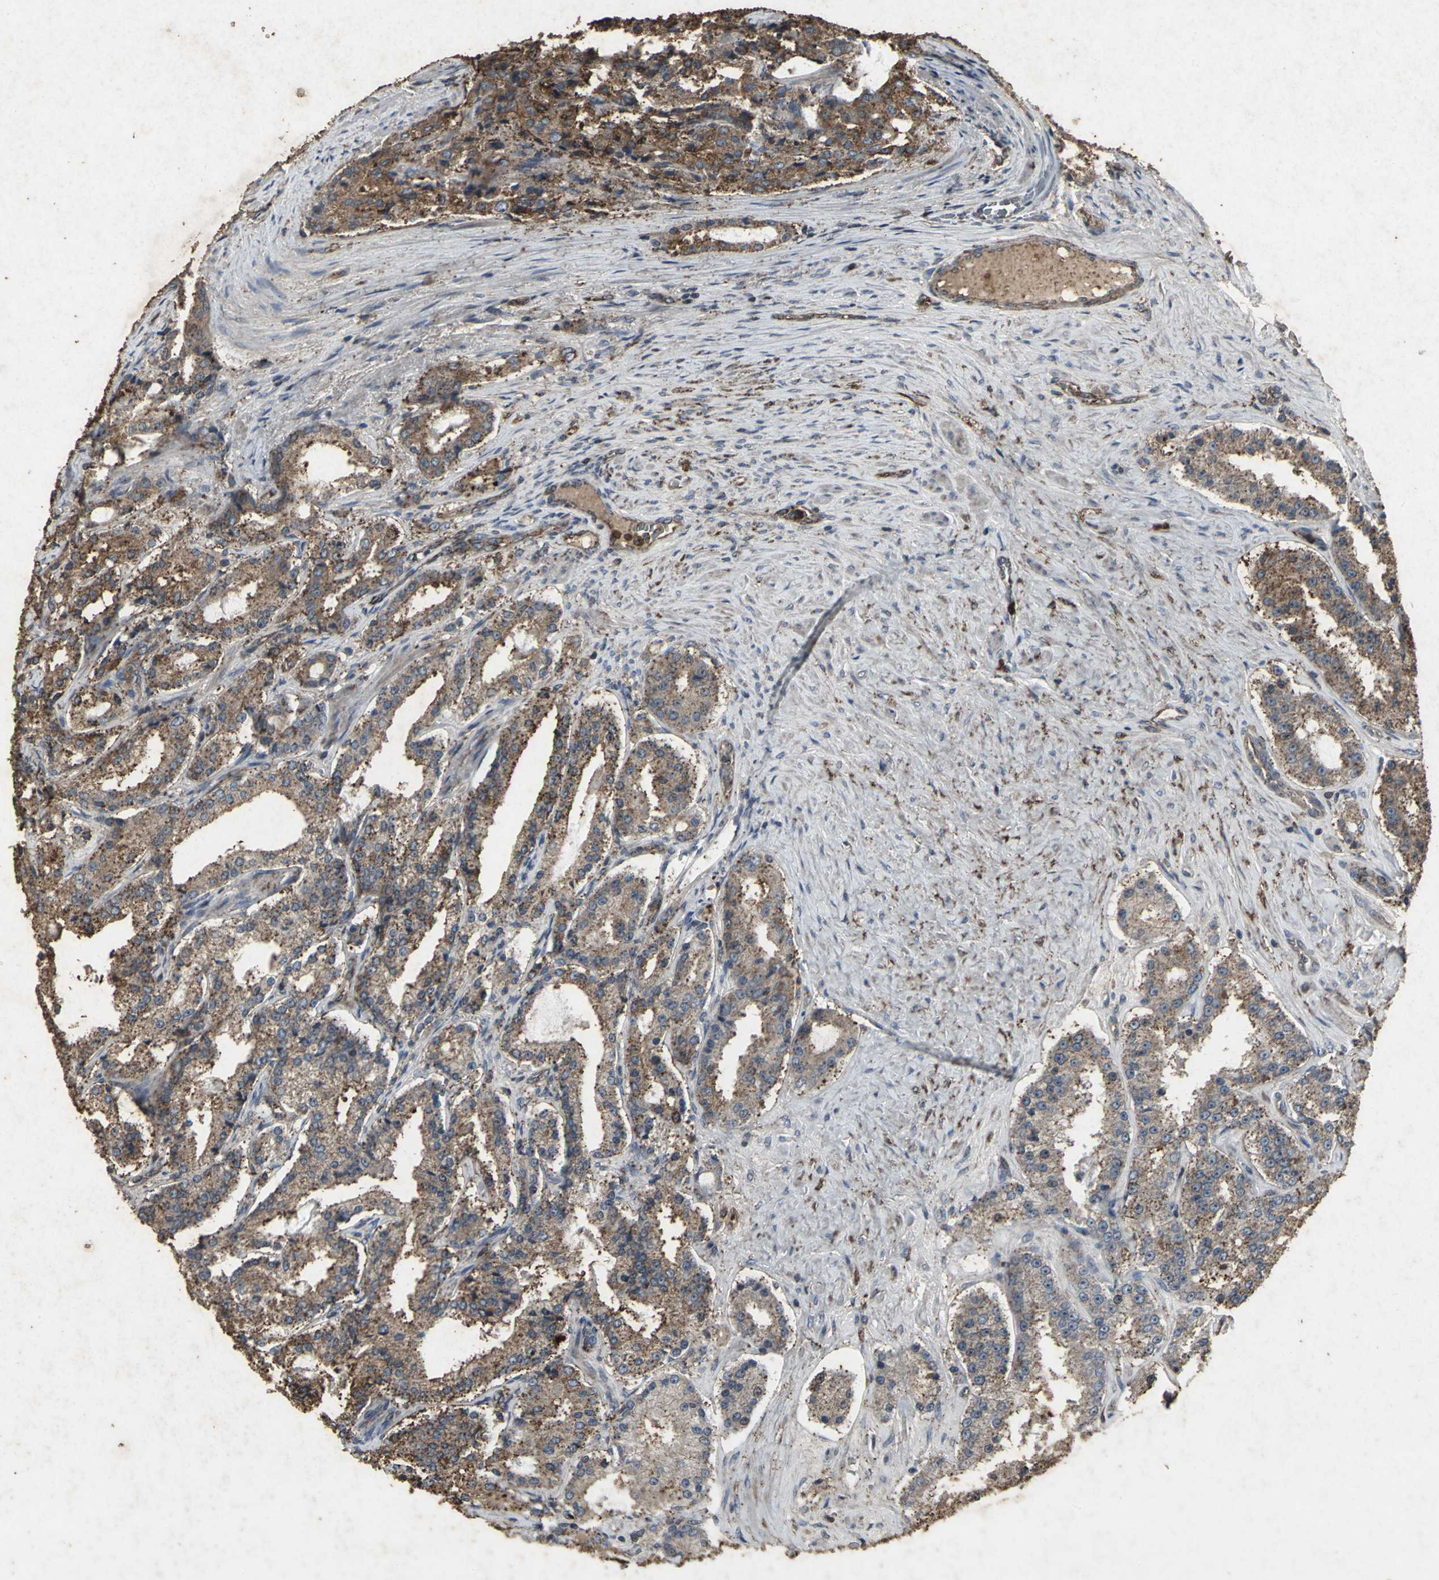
{"staining": {"intensity": "moderate", "quantity": ">75%", "location": "cytoplasmic/membranous"}, "tissue": "prostate cancer", "cell_type": "Tumor cells", "image_type": "cancer", "snomed": [{"axis": "morphology", "description": "Adenocarcinoma, Medium grade"}, {"axis": "topography", "description": "Prostate"}], "caption": "Tumor cells demonstrate medium levels of moderate cytoplasmic/membranous expression in about >75% of cells in prostate adenocarcinoma (medium-grade). The staining is performed using DAB brown chromogen to label protein expression. The nuclei are counter-stained blue using hematoxylin.", "gene": "CCR9", "patient": {"sex": "male", "age": 72}}